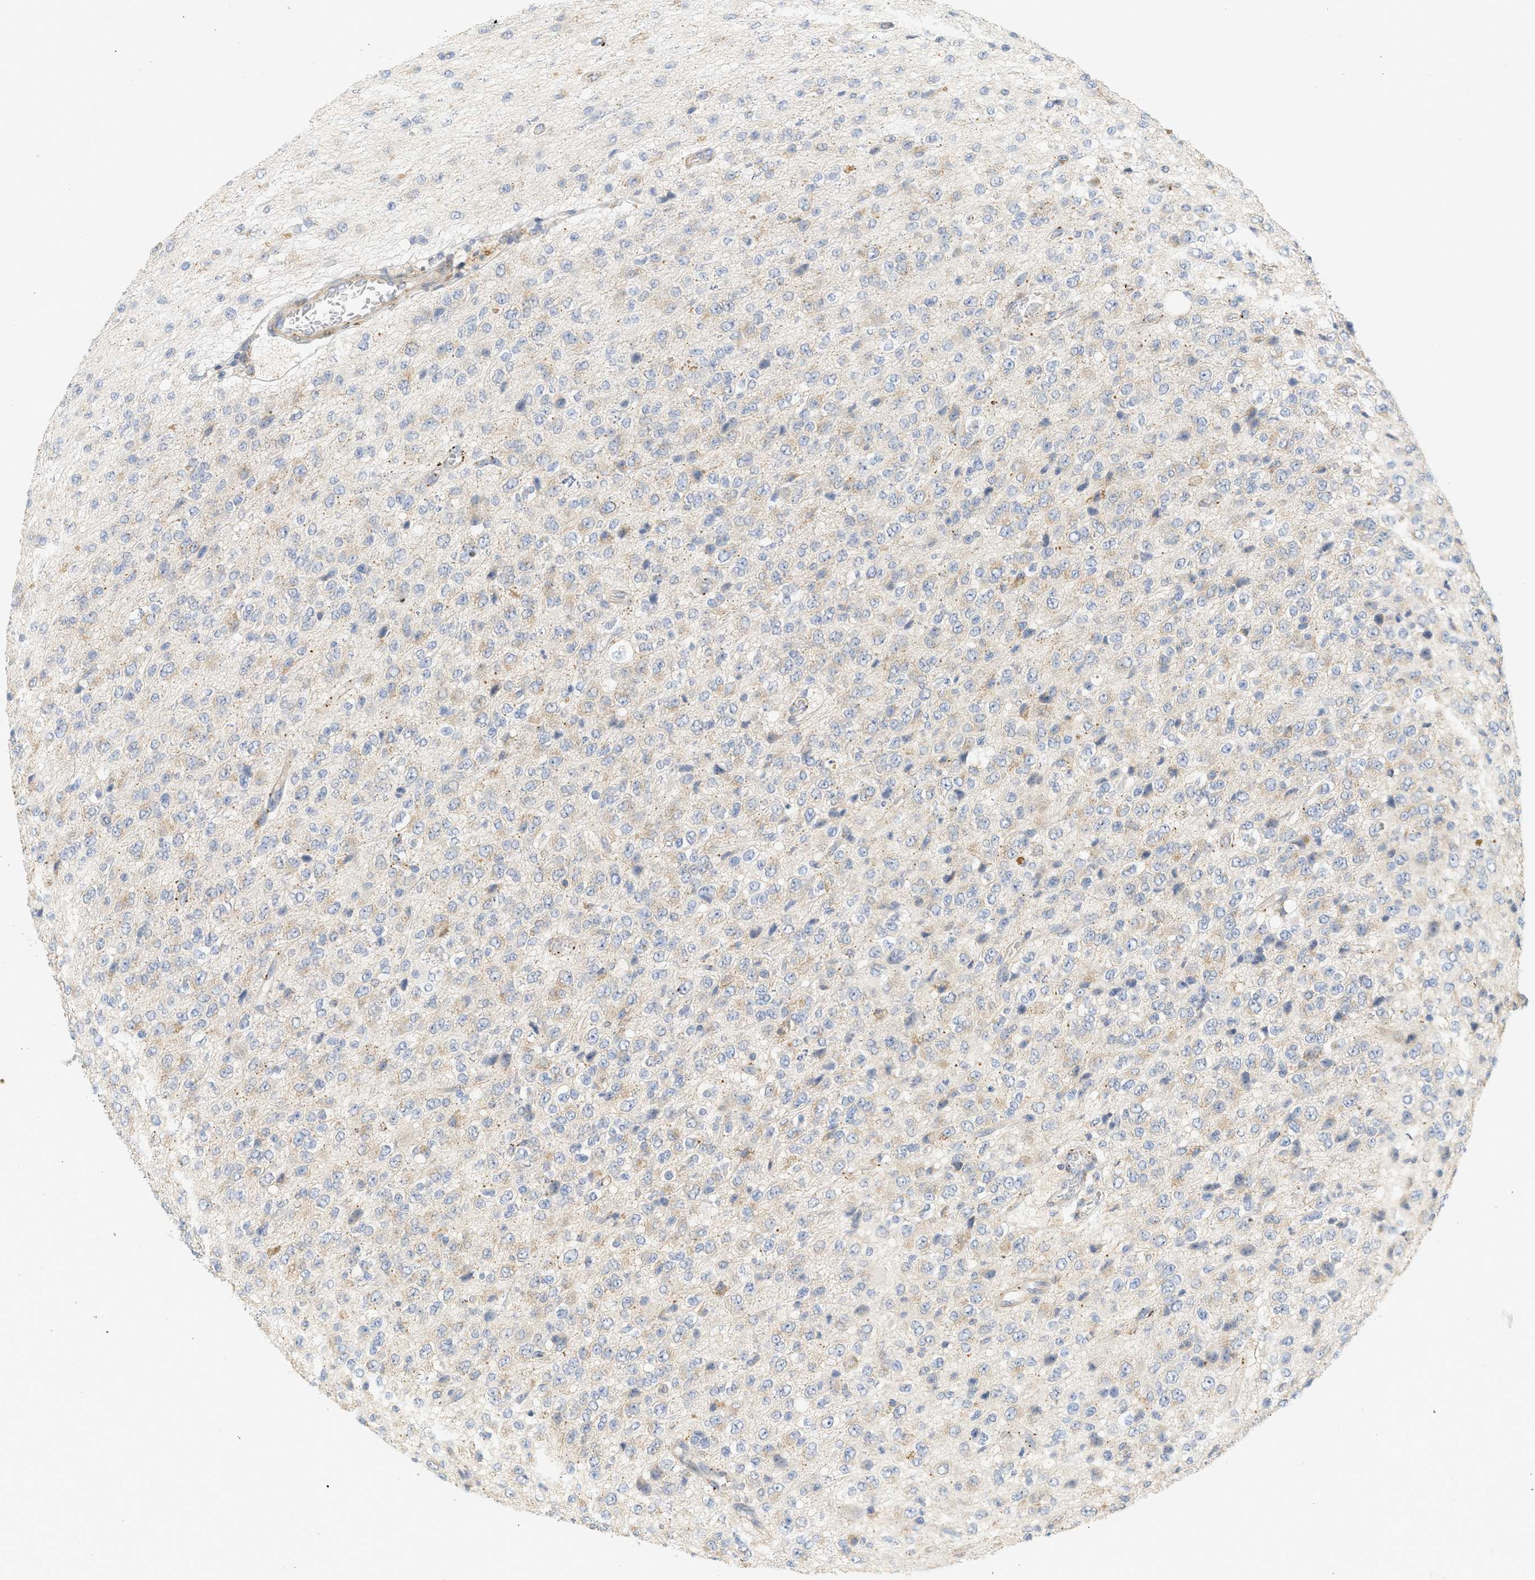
{"staining": {"intensity": "weak", "quantity": "<25%", "location": "cytoplasmic/membranous"}, "tissue": "glioma", "cell_type": "Tumor cells", "image_type": "cancer", "snomed": [{"axis": "morphology", "description": "Glioma, malignant, High grade"}, {"axis": "topography", "description": "pancreas cauda"}], "caption": "Immunohistochemistry (IHC) histopathology image of high-grade glioma (malignant) stained for a protein (brown), which reveals no expression in tumor cells.", "gene": "SVOP", "patient": {"sex": "male", "age": 60}}